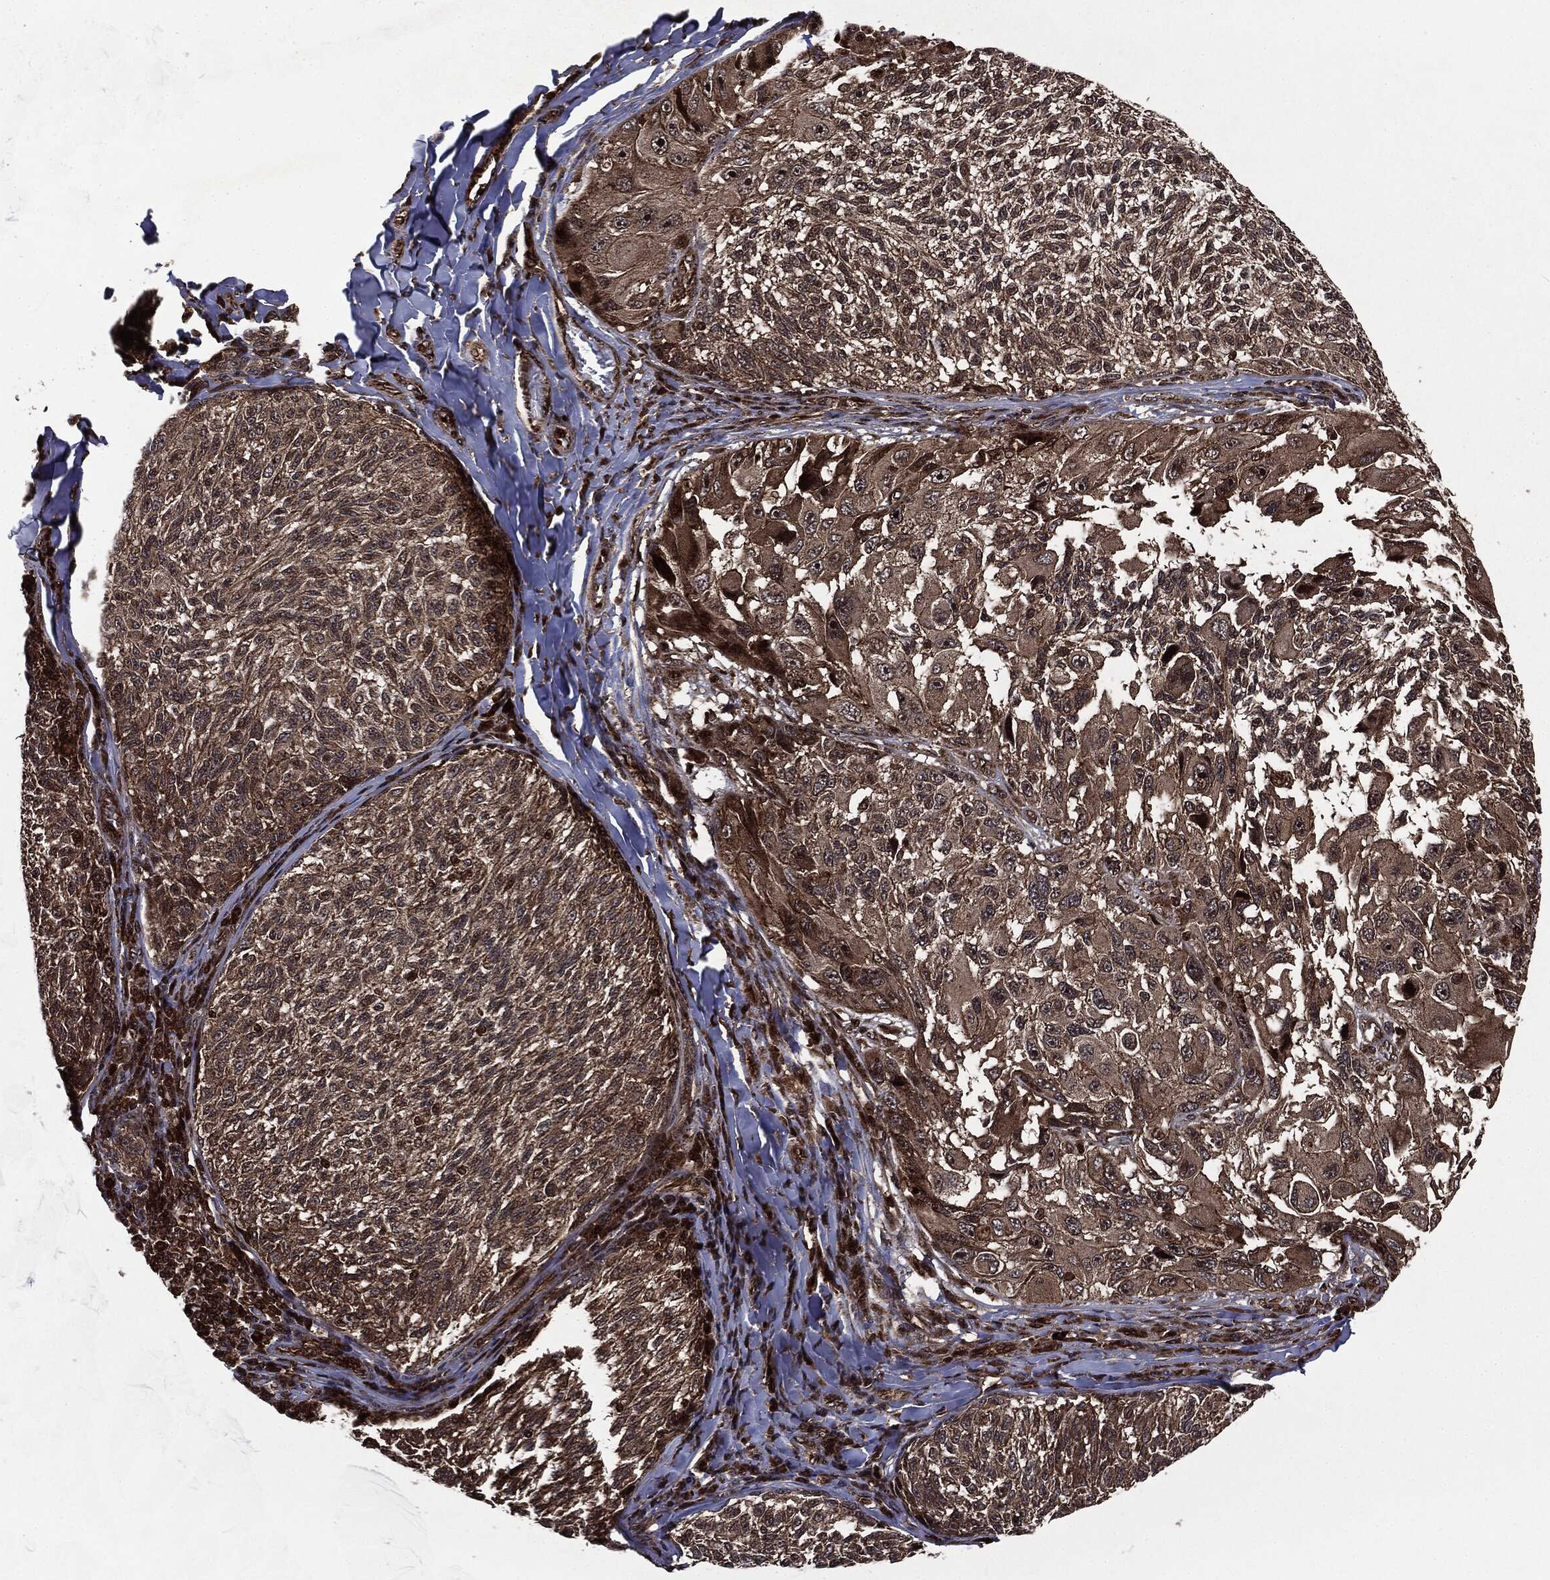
{"staining": {"intensity": "moderate", "quantity": ">75%", "location": "cytoplasmic/membranous"}, "tissue": "melanoma", "cell_type": "Tumor cells", "image_type": "cancer", "snomed": [{"axis": "morphology", "description": "Malignant melanoma, NOS"}, {"axis": "topography", "description": "Skin"}], "caption": "Brown immunohistochemical staining in melanoma displays moderate cytoplasmic/membranous positivity in about >75% of tumor cells. The staining was performed using DAB (3,3'-diaminobenzidine) to visualize the protein expression in brown, while the nuclei were stained in blue with hematoxylin (Magnification: 20x).", "gene": "CARD6", "patient": {"sex": "female", "age": 73}}